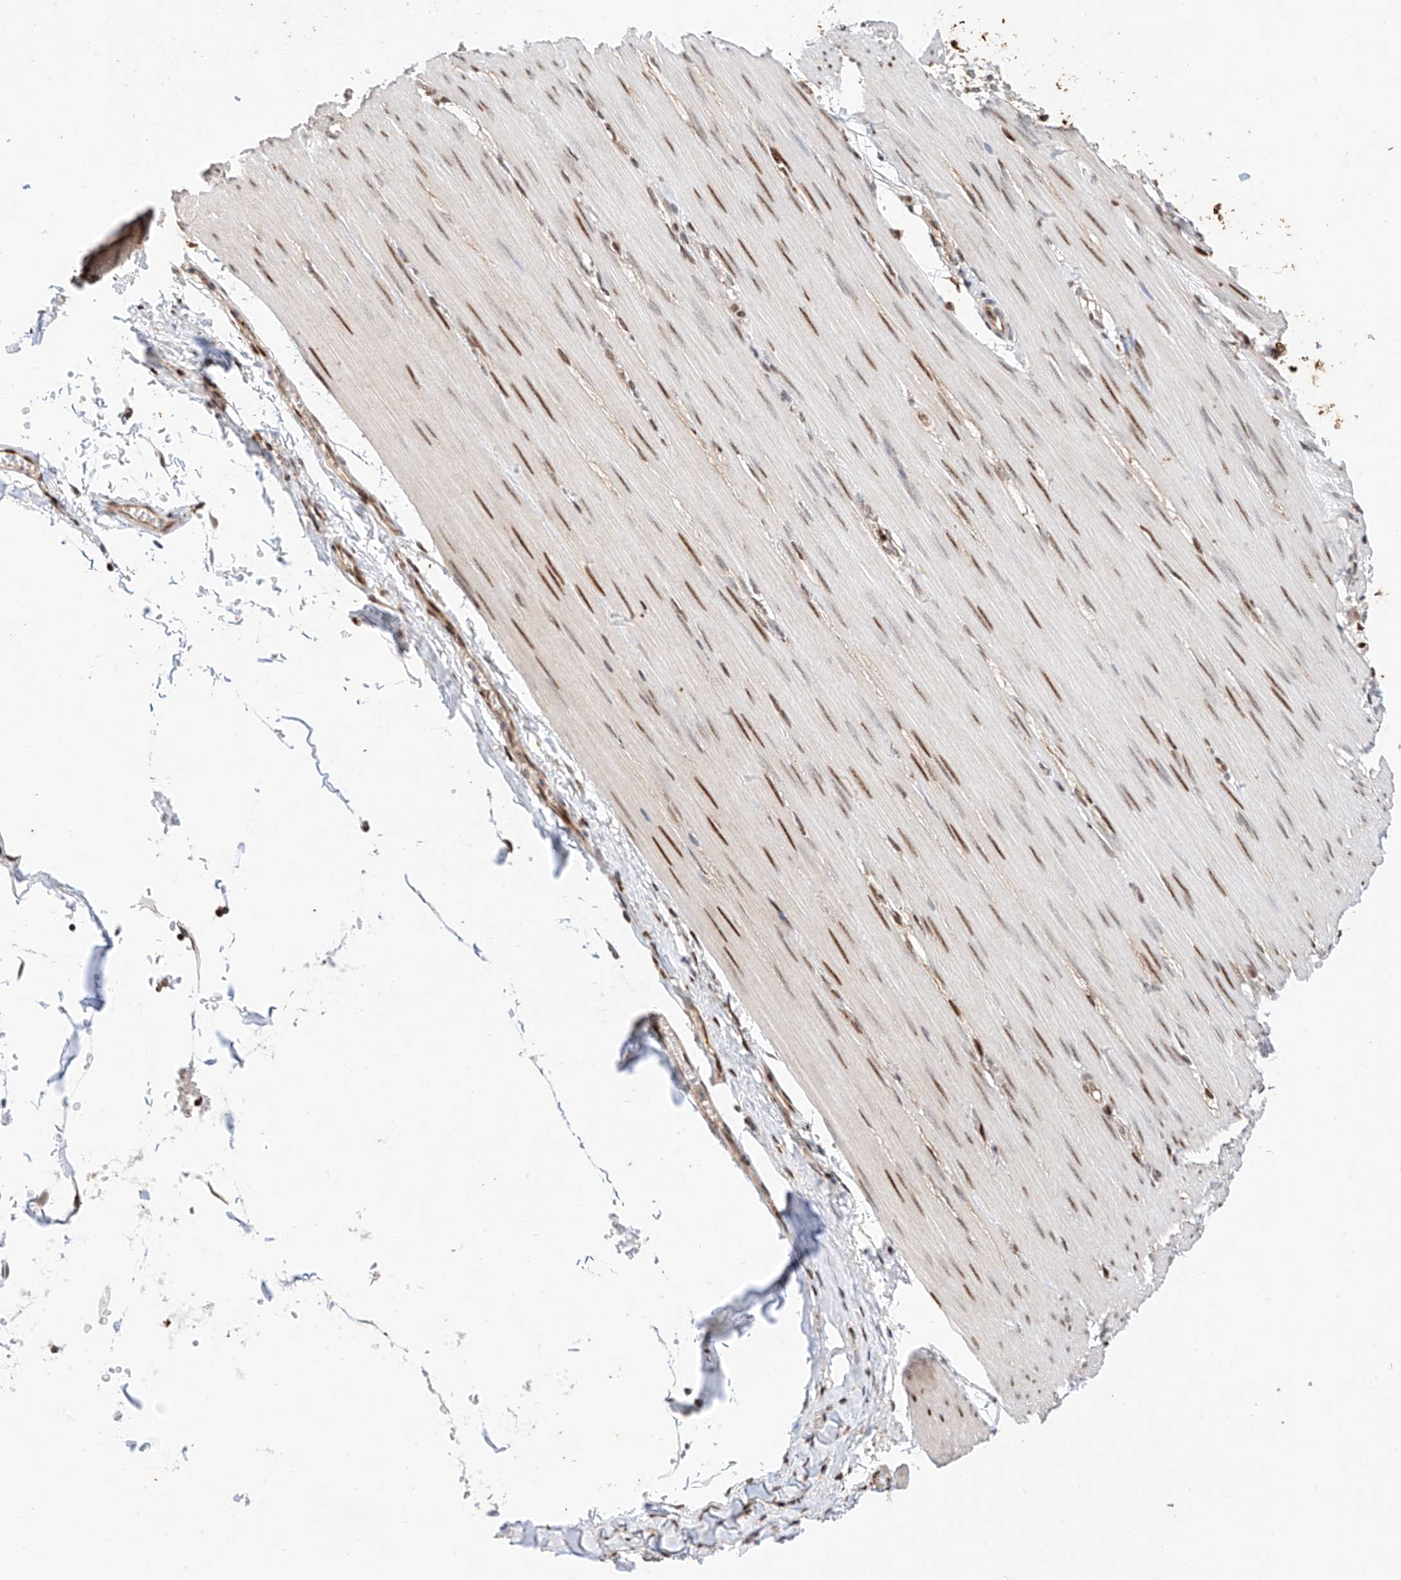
{"staining": {"intensity": "moderate", "quantity": "25%-75%", "location": "nuclear"}, "tissue": "smooth muscle", "cell_type": "Smooth muscle cells", "image_type": "normal", "snomed": [{"axis": "morphology", "description": "Normal tissue, NOS"}, {"axis": "morphology", "description": "Adenocarcinoma, NOS"}, {"axis": "topography", "description": "Colon"}, {"axis": "topography", "description": "Peripheral nerve tissue"}], "caption": "Immunohistochemical staining of normal smooth muscle exhibits moderate nuclear protein staining in about 25%-75% of smooth muscle cells. Immunohistochemistry (ihc) stains the protein in brown and the nuclei are stained blue.", "gene": "HDAC9", "patient": {"sex": "male", "age": 14}}